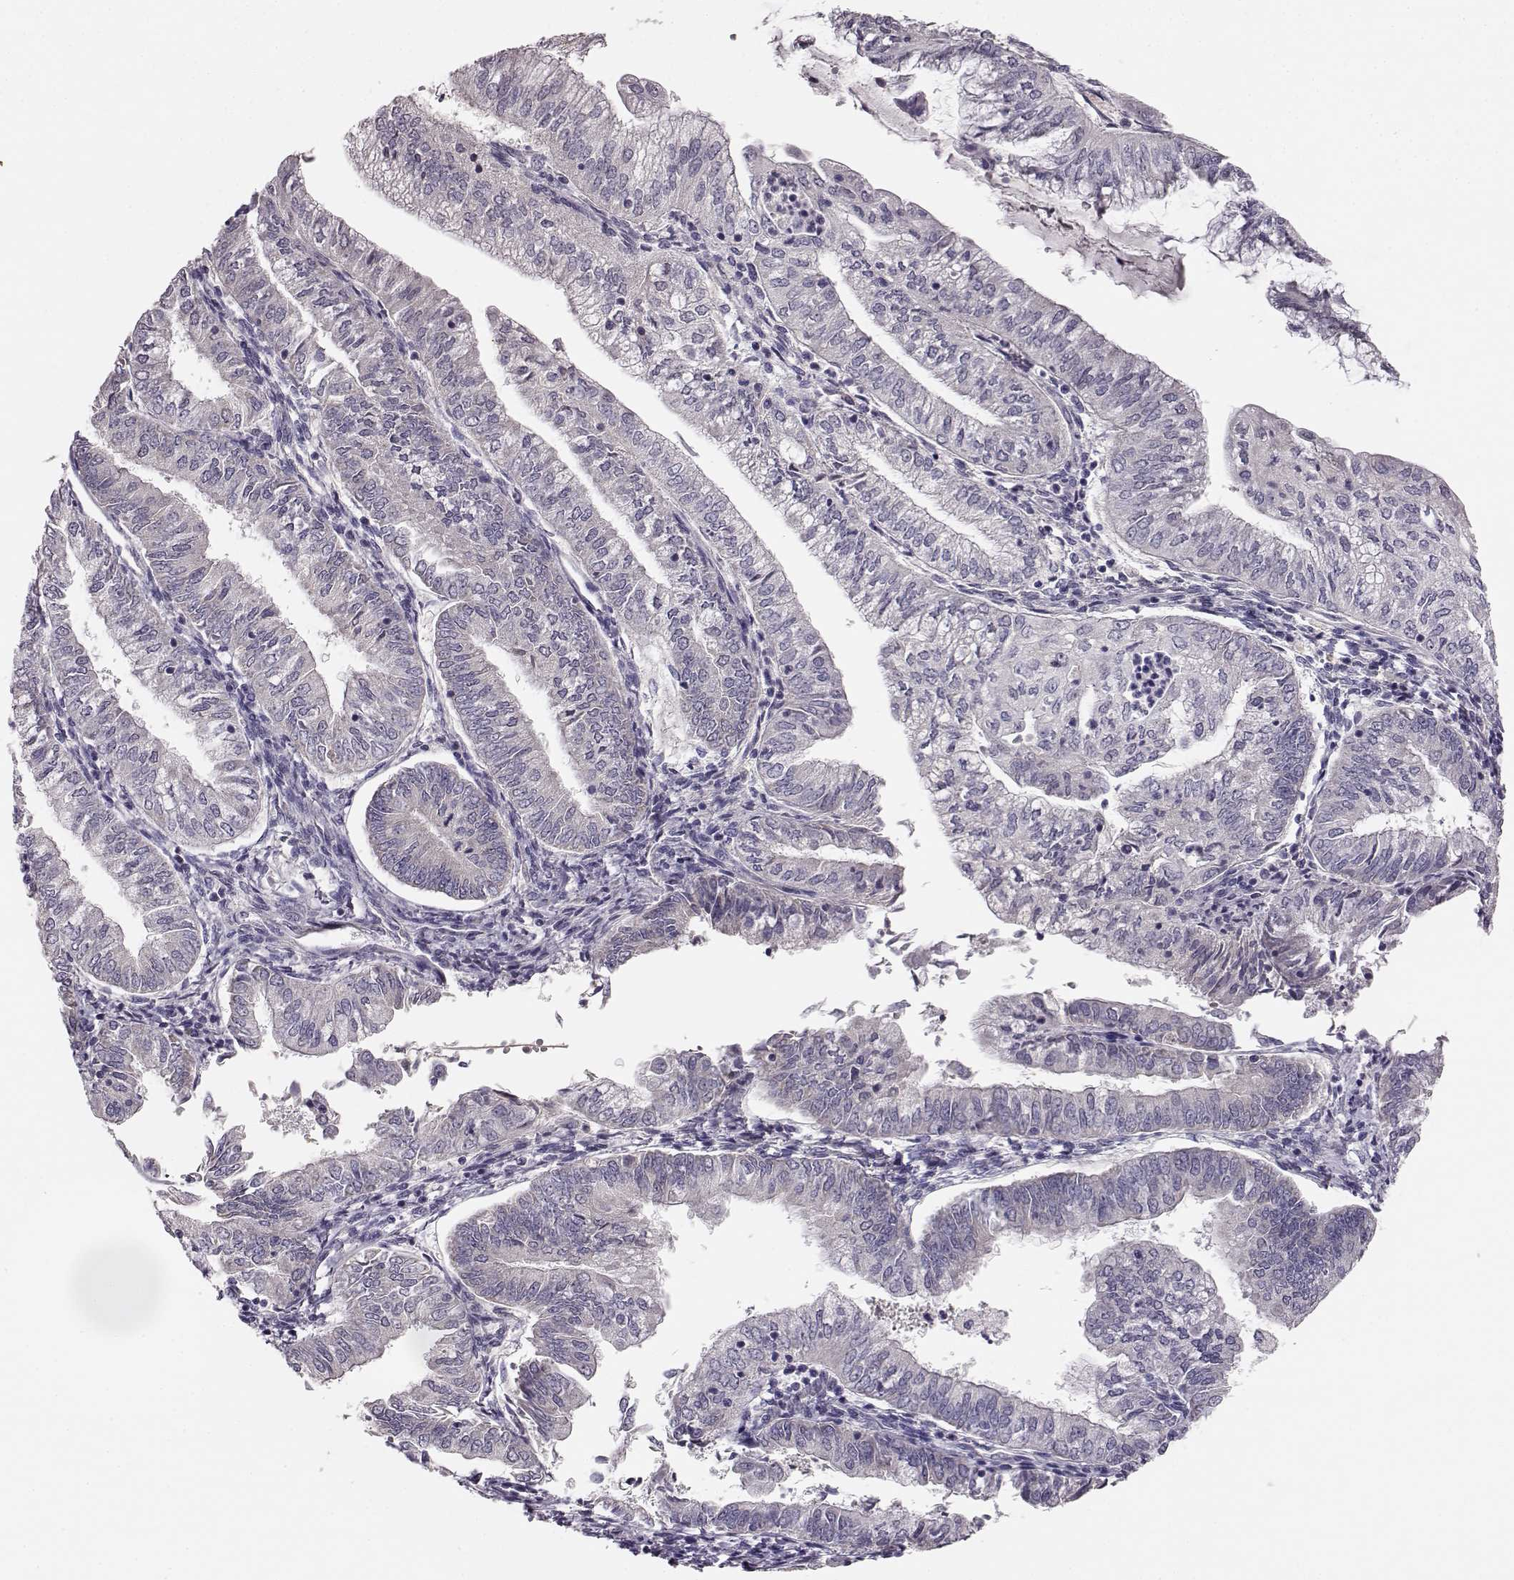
{"staining": {"intensity": "negative", "quantity": "none", "location": "none"}, "tissue": "endometrial cancer", "cell_type": "Tumor cells", "image_type": "cancer", "snomed": [{"axis": "morphology", "description": "Adenocarcinoma, NOS"}, {"axis": "topography", "description": "Endometrium"}], "caption": "This is an IHC image of endometrial cancer. There is no staining in tumor cells.", "gene": "BFSP2", "patient": {"sex": "female", "age": 55}}